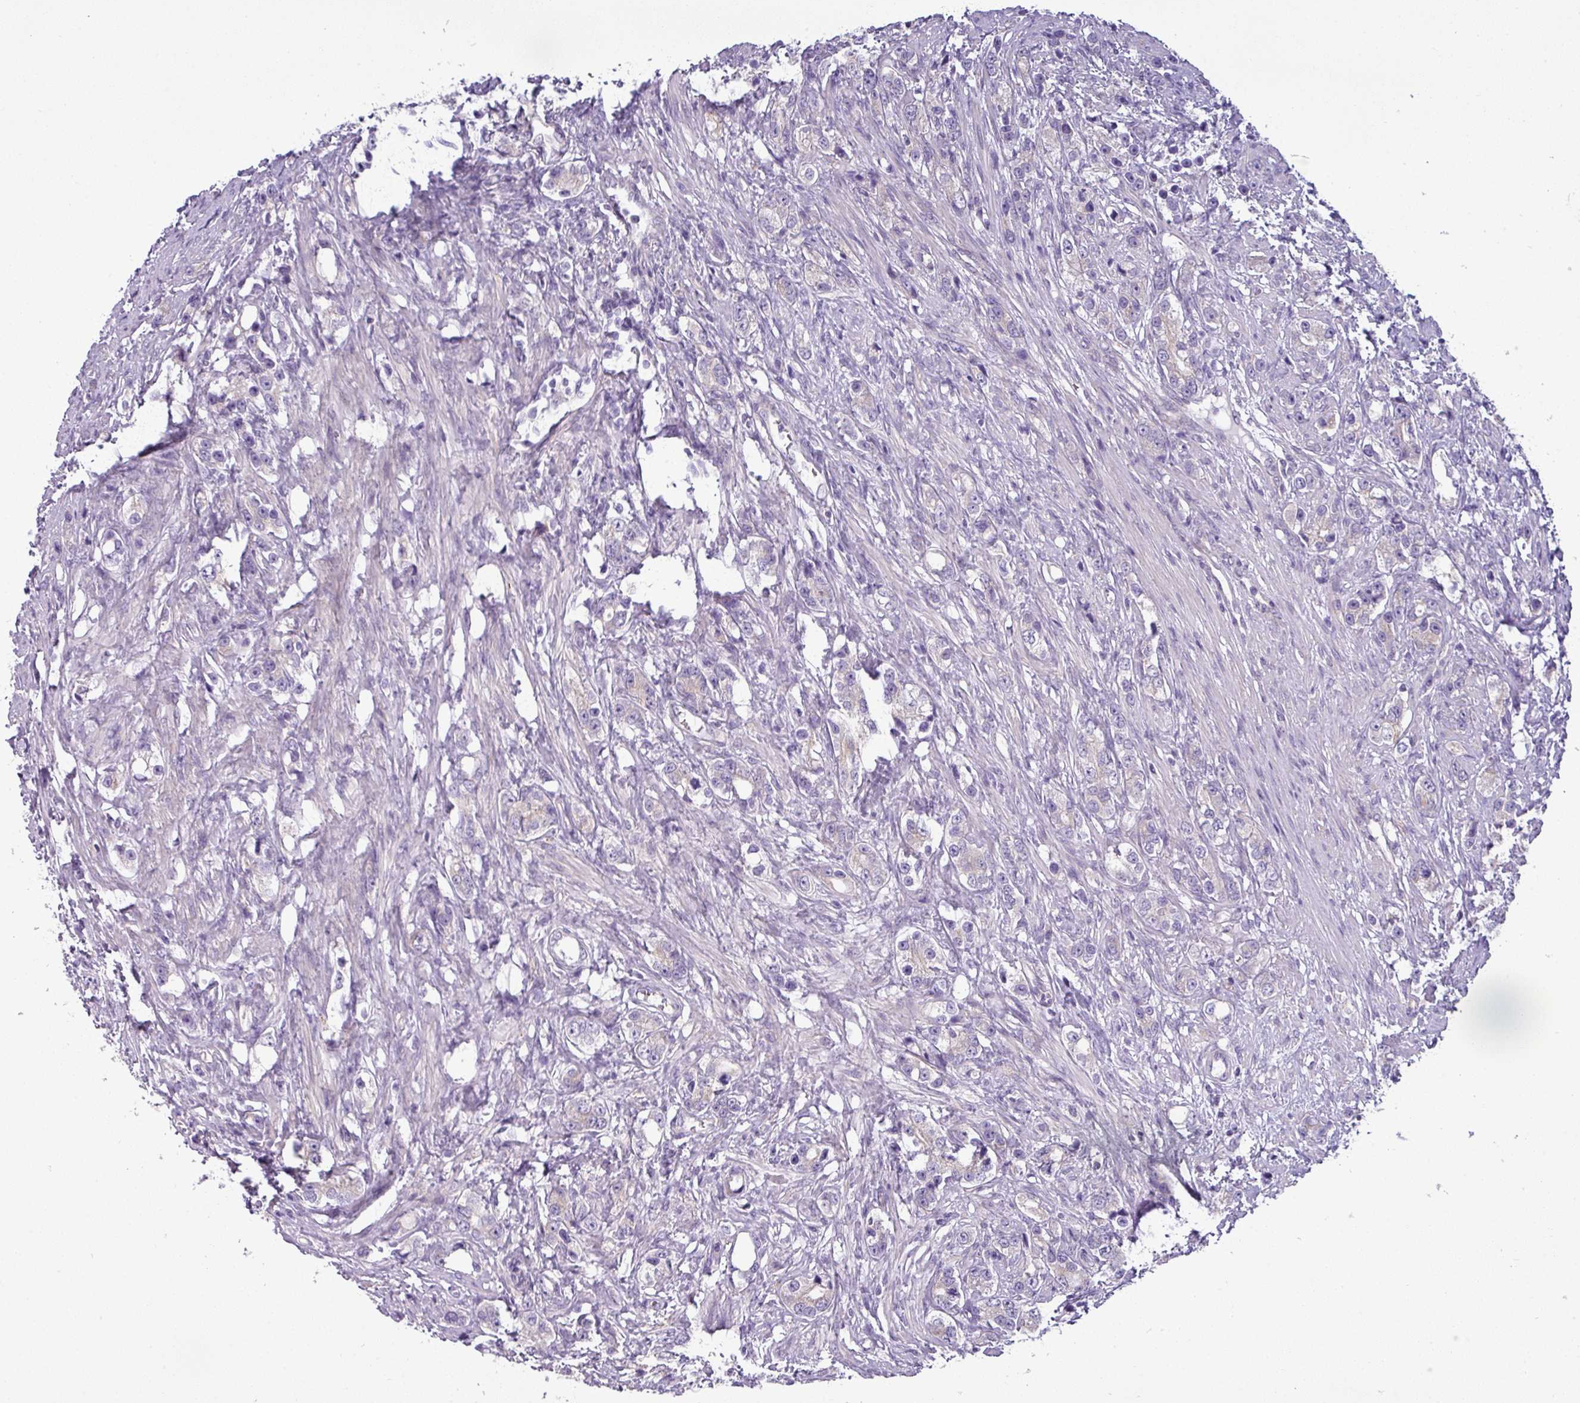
{"staining": {"intensity": "negative", "quantity": "none", "location": "none"}, "tissue": "prostate cancer", "cell_type": "Tumor cells", "image_type": "cancer", "snomed": [{"axis": "morphology", "description": "Adenocarcinoma, High grade"}, {"axis": "topography", "description": "Prostate"}], "caption": "The immunohistochemistry (IHC) image has no significant positivity in tumor cells of high-grade adenocarcinoma (prostate) tissue.", "gene": "TOR1AIP2", "patient": {"sex": "male", "age": 63}}